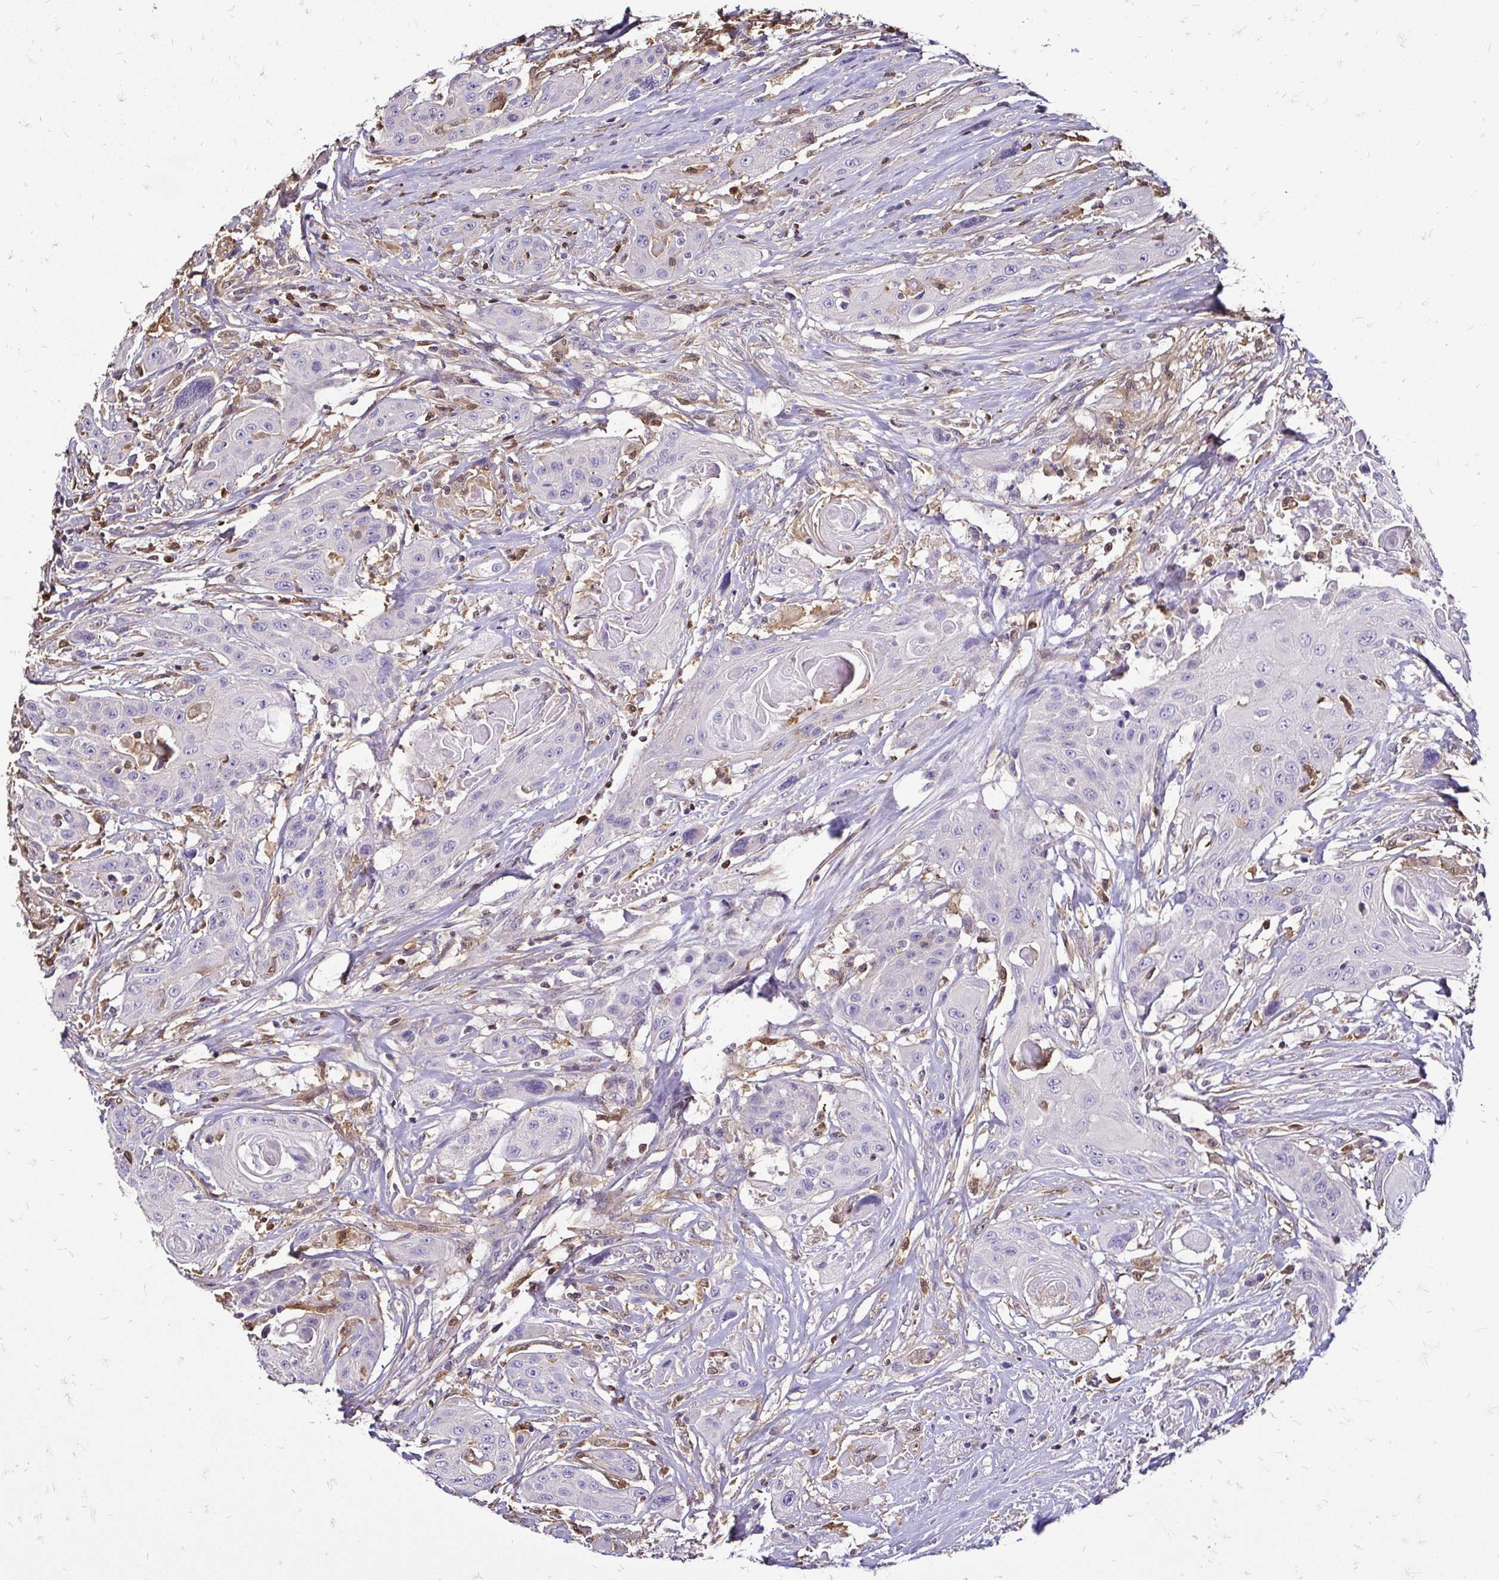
{"staining": {"intensity": "negative", "quantity": "none", "location": "none"}, "tissue": "head and neck cancer", "cell_type": "Tumor cells", "image_type": "cancer", "snomed": [{"axis": "morphology", "description": "Squamous cell carcinoma, NOS"}, {"axis": "topography", "description": "Oral tissue"}, {"axis": "topography", "description": "Head-Neck"}, {"axis": "topography", "description": "Neck, NOS"}], "caption": "A micrograph of human head and neck cancer is negative for staining in tumor cells.", "gene": "ZFP1", "patient": {"sex": "female", "age": 55}}